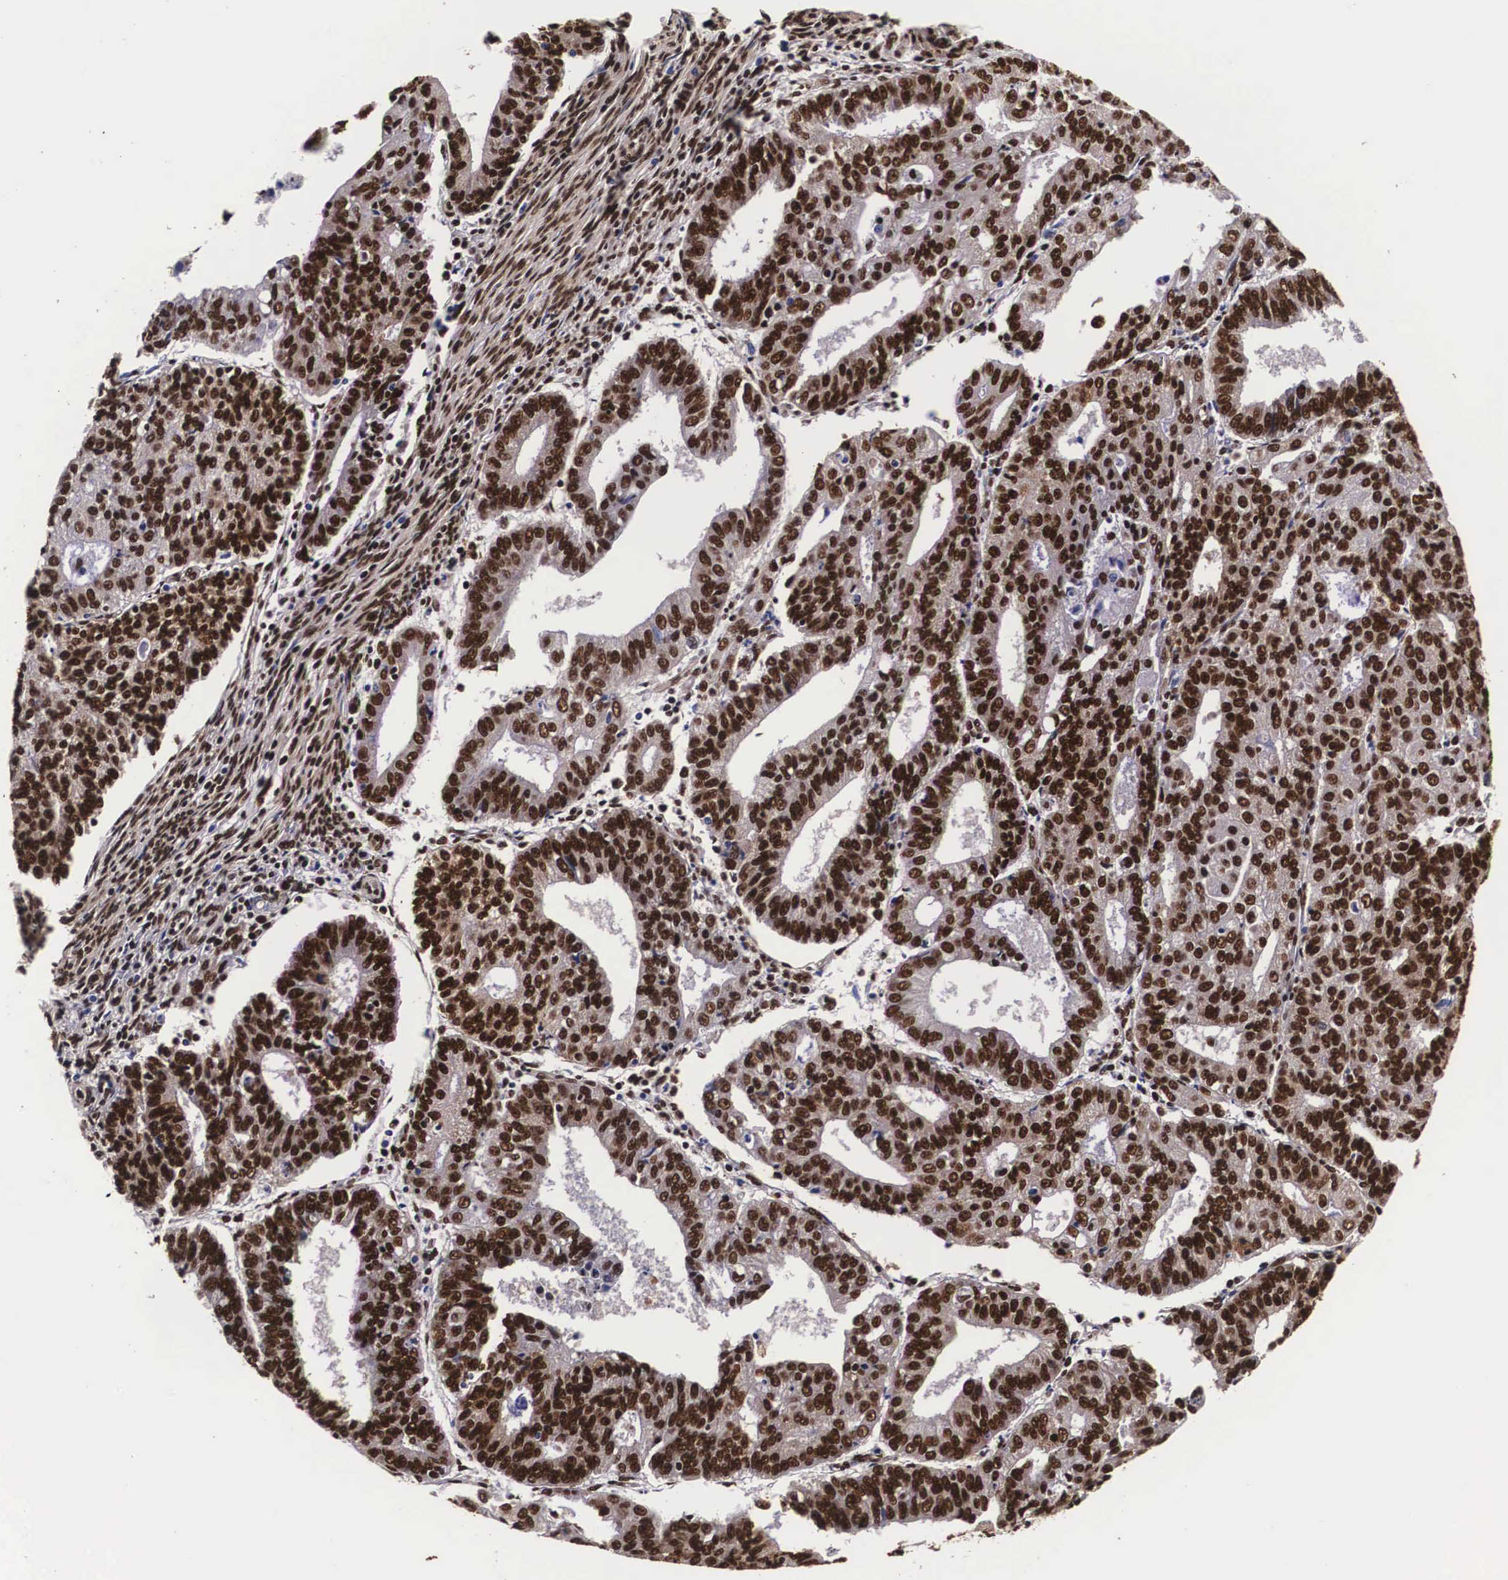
{"staining": {"intensity": "moderate", "quantity": ">75%", "location": "nuclear"}, "tissue": "endometrial cancer", "cell_type": "Tumor cells", "image_type": "cancer", "snomed": [{"axis": "morphology", "description": "Adenocarcinoma, NOS"}, {"axis": "topography", "description": "Endometrium"}], "caption": "IHC staining of endometrial cancer (adenocarcinoma), which exhibits medium levels of moderate nuclear staining in about >75% of tumor cells indicating moderate nuclear protein expression. The staining was performed using DAB (3,3'-diaminobenzidine) (brown) for protein detection and nuclei were counterstained in hematoxylin (blue).", "gene": "PABPN1", "patient": {"sex": "female", "age": 56}}